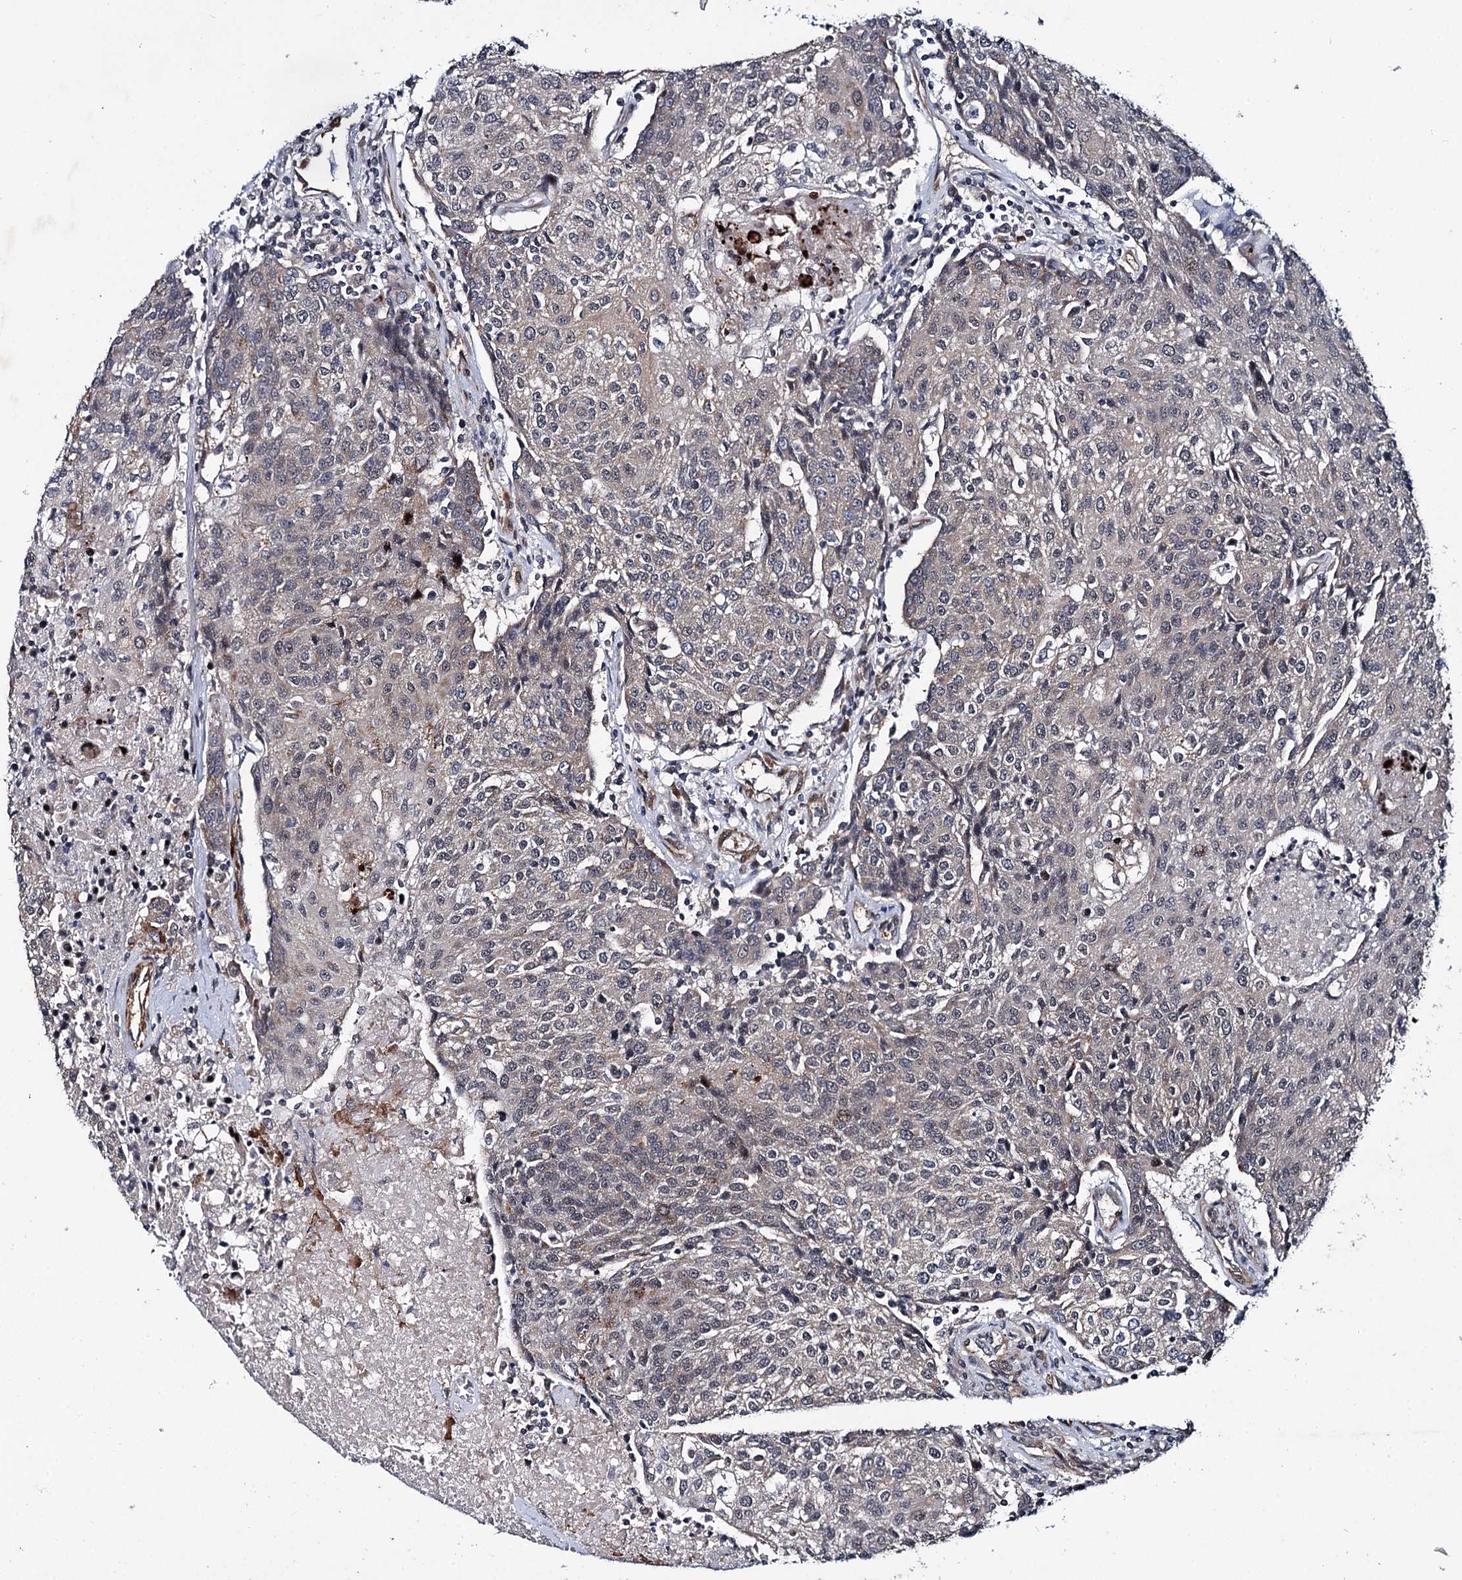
{"staining": {"intensity": "weak", "quantity": "<25%", "location": "cytoplasmic/membranous"}, "tissue": "urothelial cancer", "cell_type": "Tumor cells", "image_type": "cancer", "snomed": [{"axis": "morphology", "description": "Urothelial carcinoma, High grade"}, {"axis": "topography", "description": "Urinary bladder"}], "caption": "IHC of urothelial cancer exhibits no staining in tumor cells.", "gene": "ARHGAP42", "patient": {"sex": "female", "age": 85}}